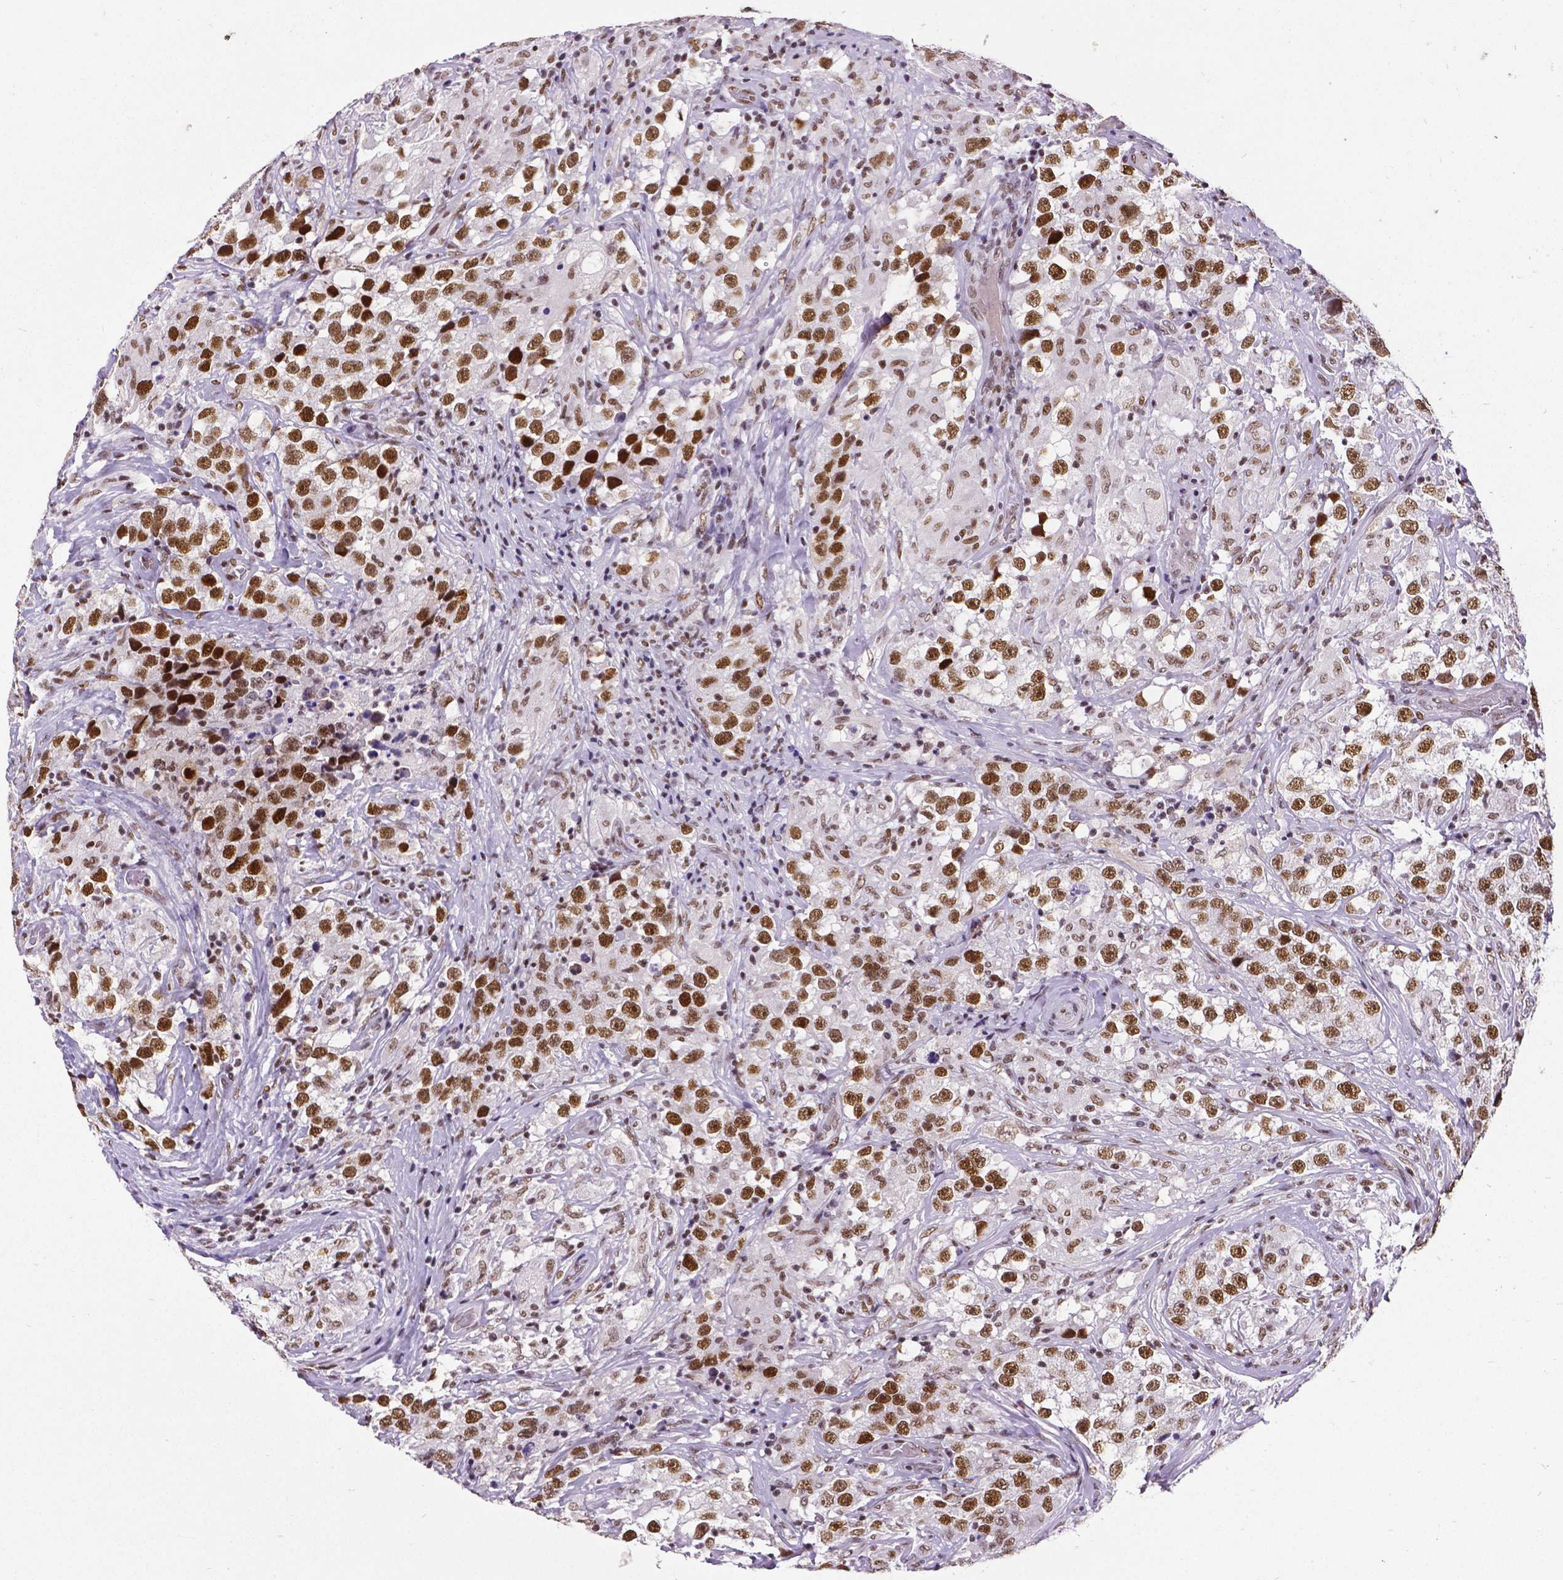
{"staining": {"intensity": "strong", "quantity": ">75%", "location": "nuclear"}, "tissue": "testis cancer", "cell_type": "Tumor cells", "image_type": "cancer", "snomed": [{"axis": "morphology", "description": "Seminoma, NOS"}, {"axis": "topography", "description": "Testis"}], "caption": "This is an image of immunohistochemistry (IHC) staining of testis cancer (seminoma), which shows strong staining in the nuclear of tumor cells.", "gene": "REST", "patient": {"sex": "male", "age": 46}}